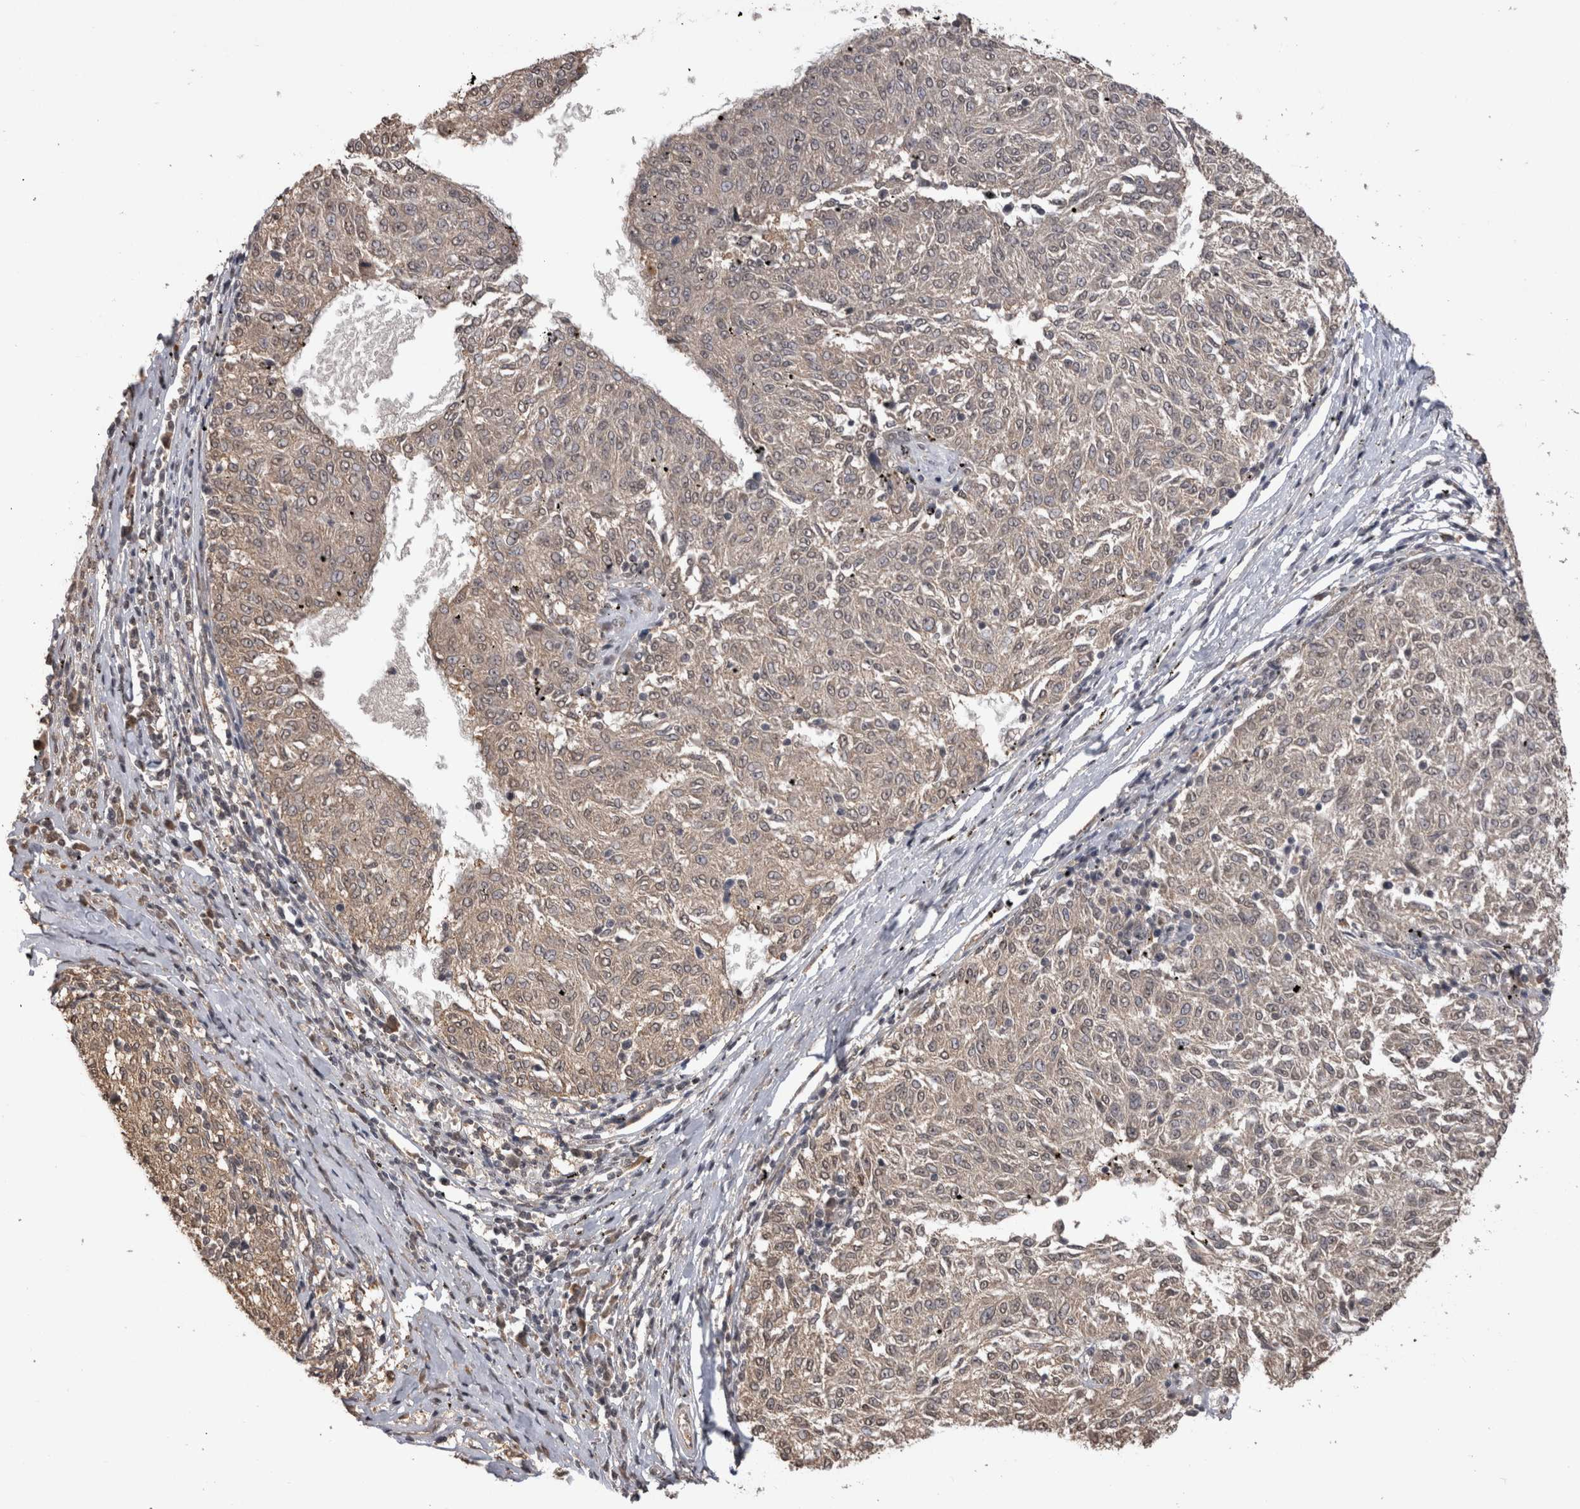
{"staining": {"intensity": "negative", "quantity": "none", "location": "none"}, "tissue": "melanoma", "cell_type": "Tumor cells", "image_type": "cancer", "snomed": [{"axis": "morphology", "description": "Malignant melanoma, NOS"}, {"axis": "topography", "description": "Skin"}], "caption": "Tumor cells are negative for protein expression in human melanoma.", "gene": "PAK4", "patient": {"sex": "female", "age": 72}}